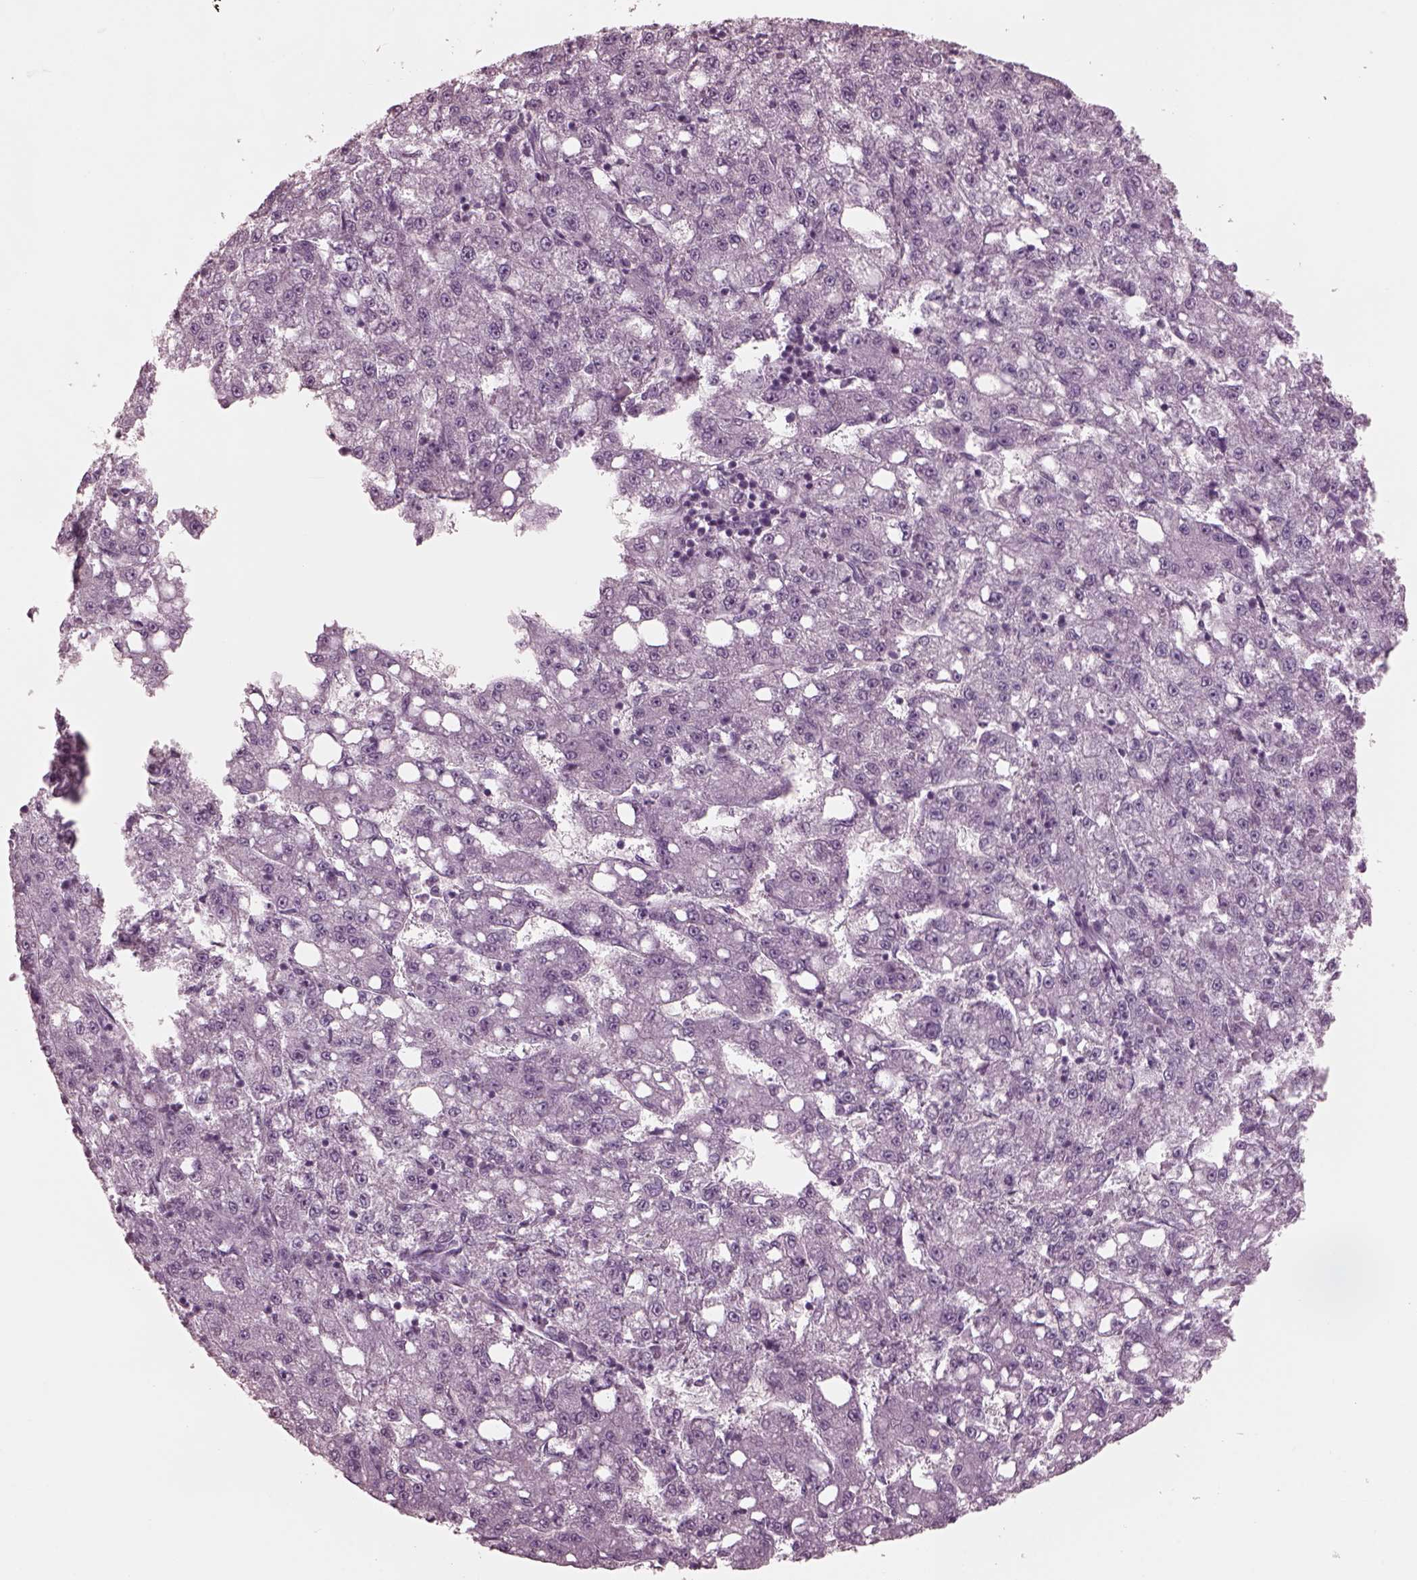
{"staining": {"intensity": "negative", "quantity": "none", "location": "none"}, "tissue": "liver cancer", "cell_type": "Tumor cells", "image_type": "cancer", "snomed": [{"axis": "morphology", "description": "Carcinoma, Hepatocellular, NOS"}, {"axis": "topography", "description": "Liver"}], "caption": "Tumor cells are negative for brown protein staining in liver cancer (hepatocellular carcinoma). Nuclei are stained in blue.", "gene": "YY2", "patient": {"sex": "female", "age": 65}}